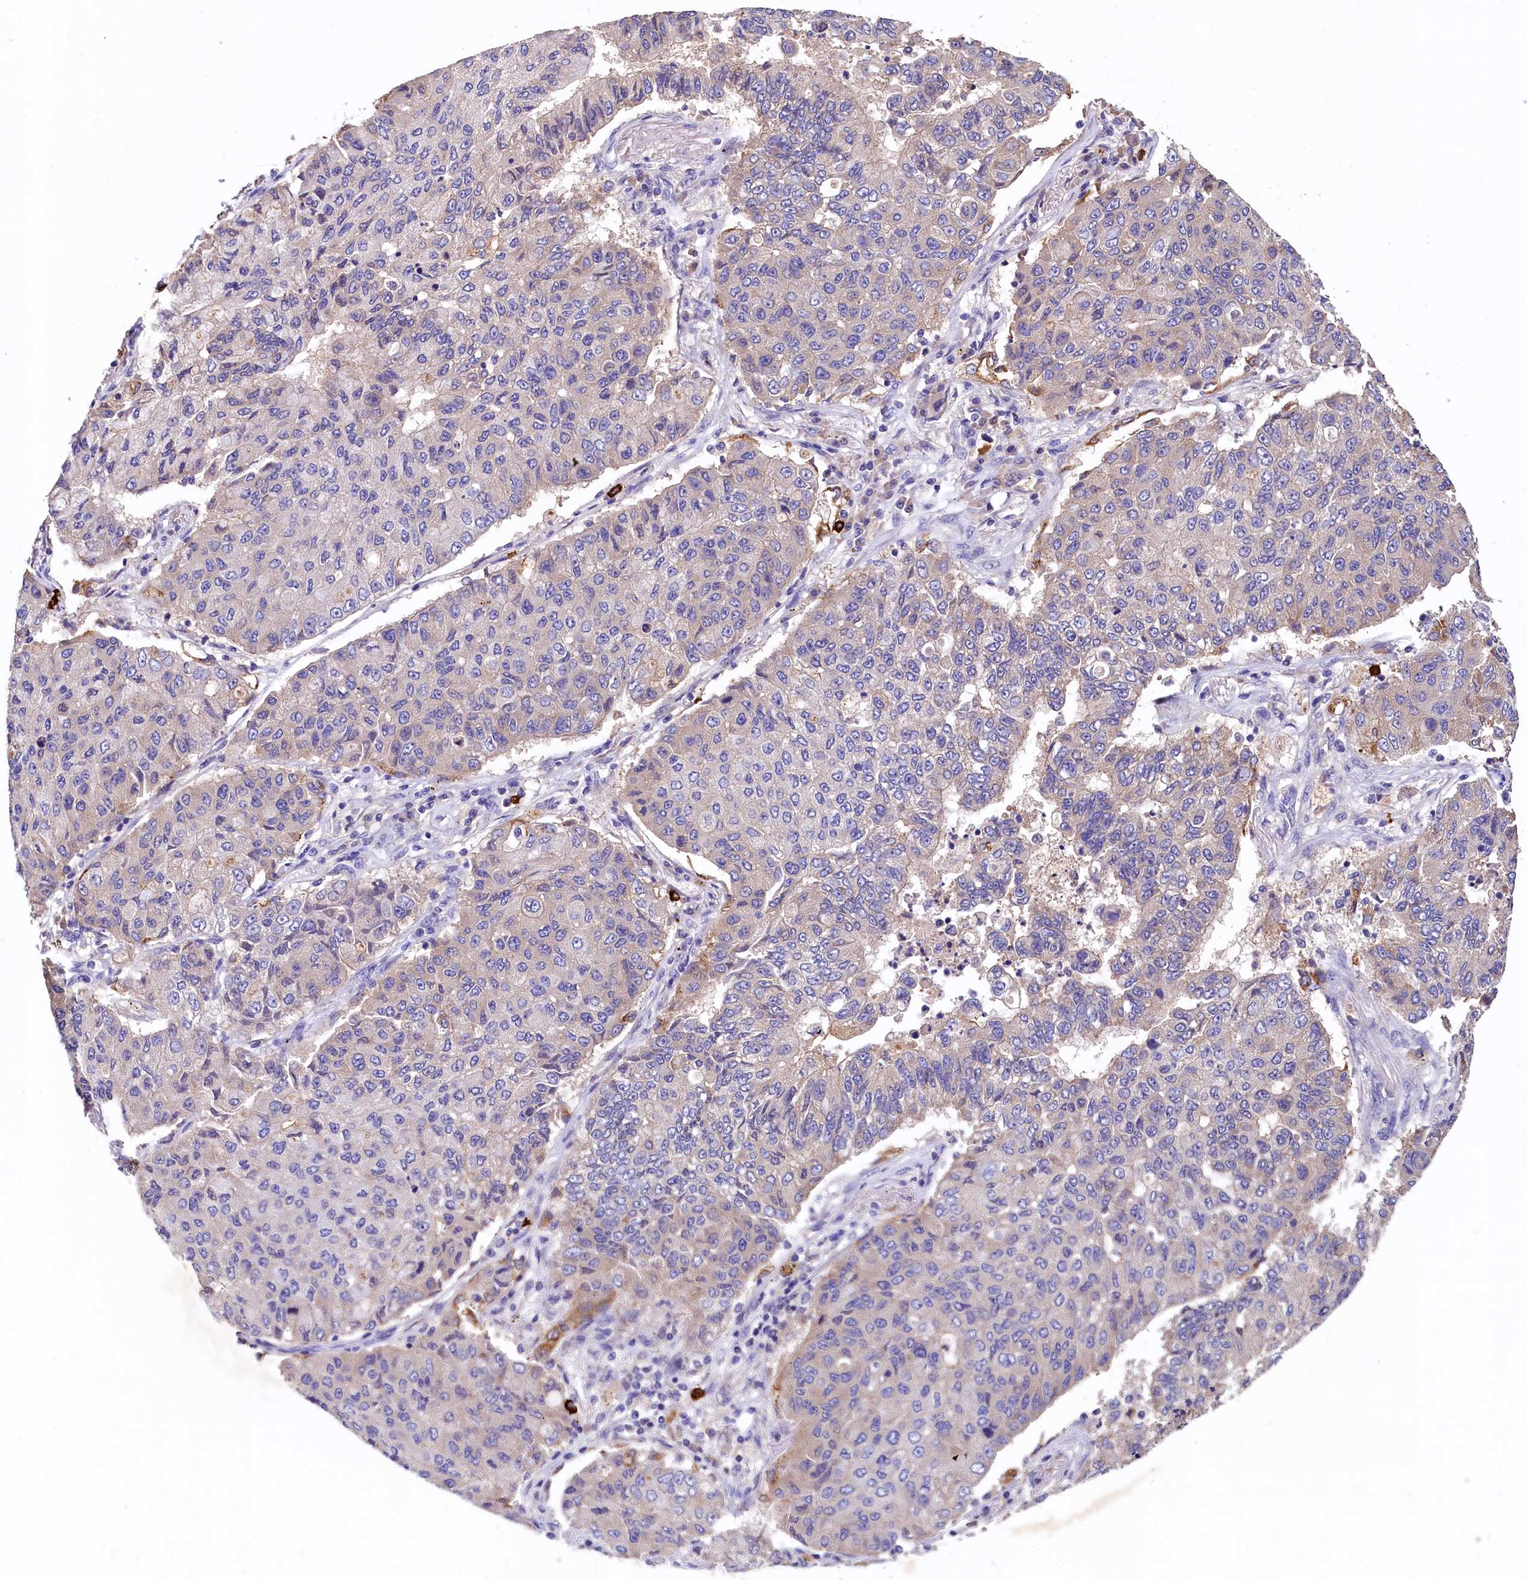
{"staining": {"intensity": "negative", "quantity": "none", "location": "none"}, "tissue": "lung cancer", "cell_type": "Tumor cells", "image_type": "cancer", "snomed": [{"axis": "morphology", "description": "Squamous cell carcinoma, NOS"}, {"axis": "topography", "description": "Lung"}], "caption": "An image of human lung cancer (squamous cell carcinoma) is negative for staining in tumor cells.", "gene": "EPS8L2", "patient": {"sex": "male", "age": 74}}